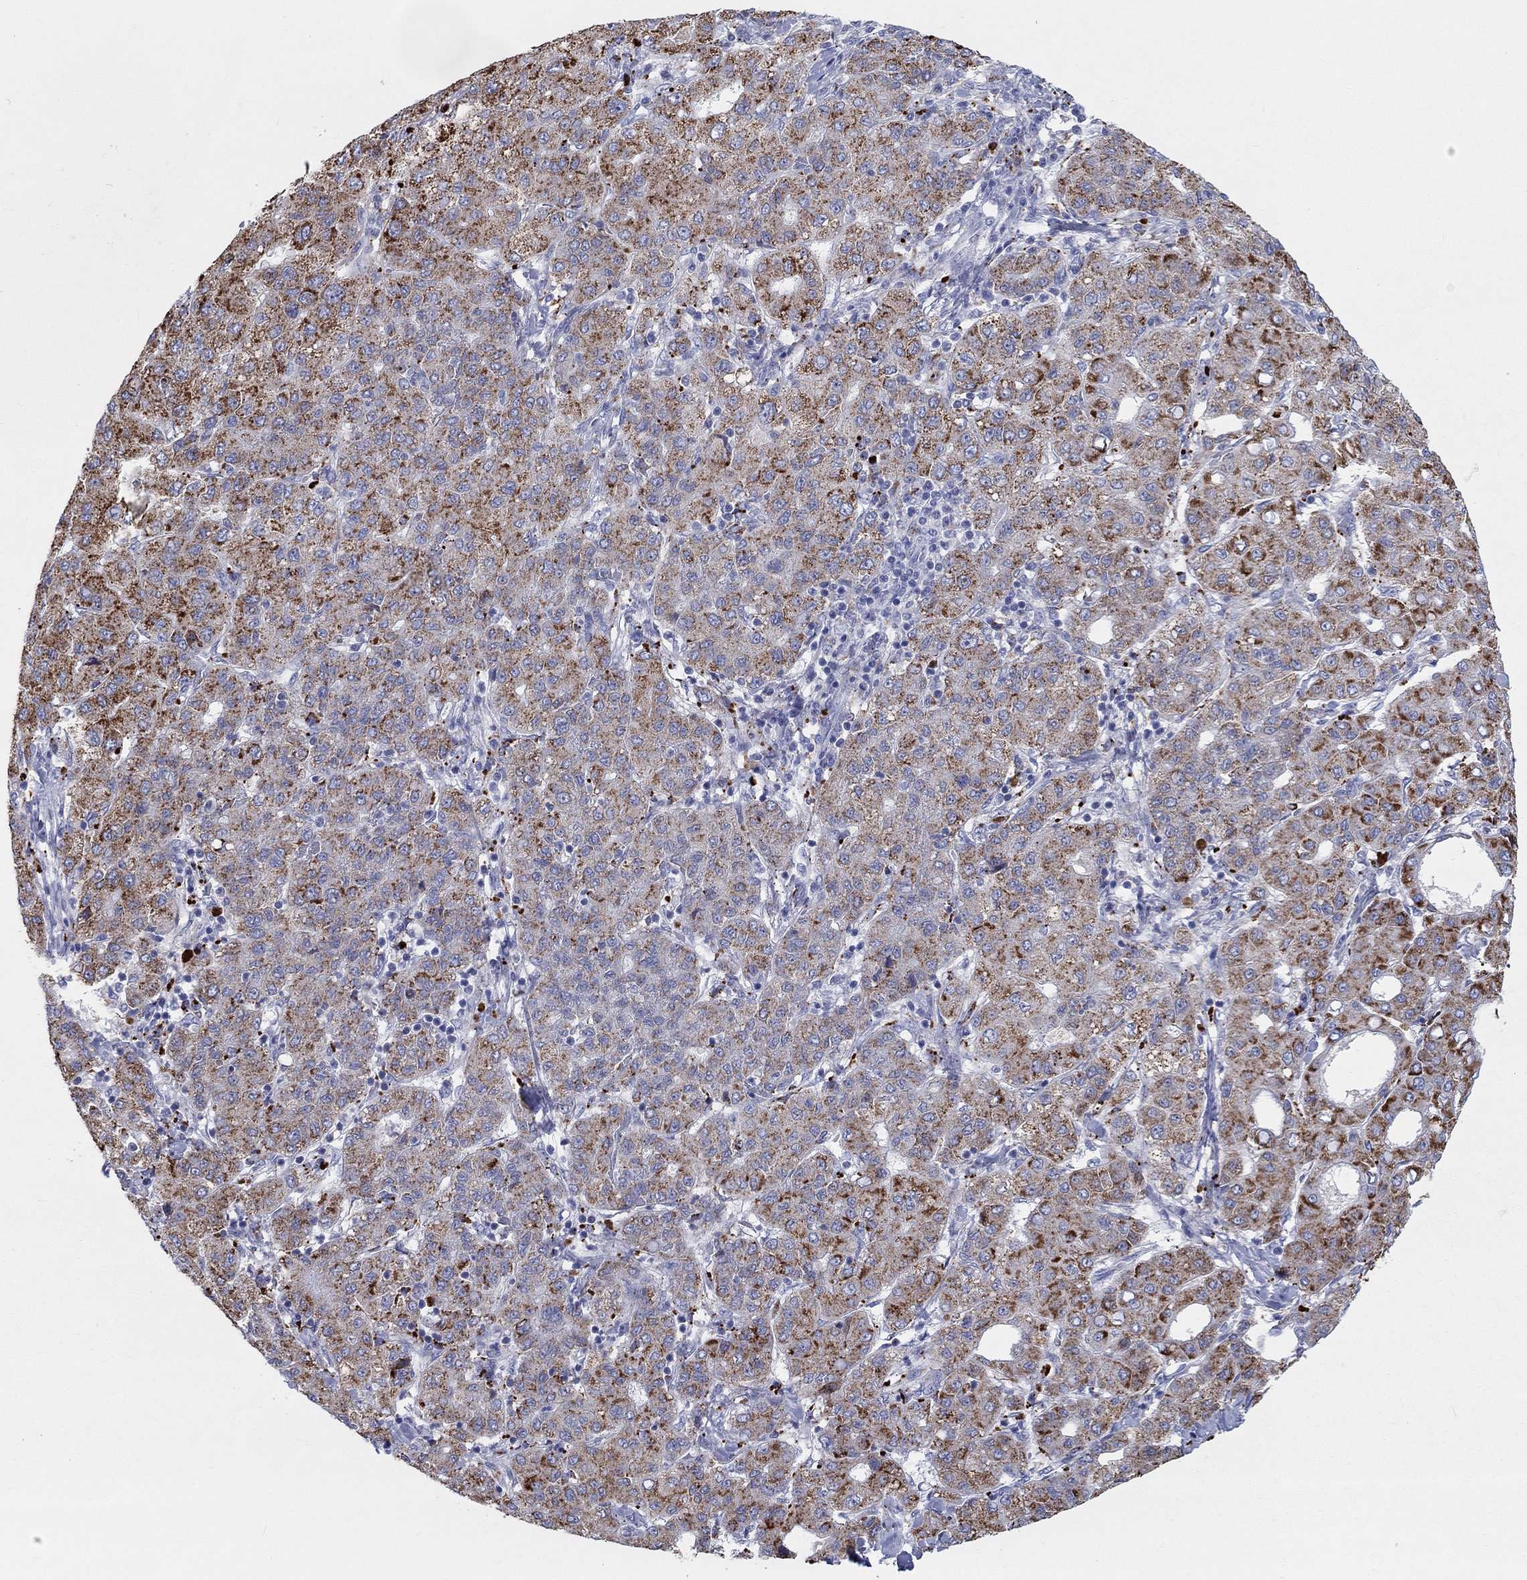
{"staining": {"intensity": "strong", "quantity": ">75%", "location": "cytoplasmic/membranous"}, "tissue": "liver cancer", "cell_type": "Tumor cells", "image_type": "cancer", "snomed": [{"axis": "morphology", "description": "Carcinoma, Hepatocellular, NOS"}, {"axis": "topography", "description": "Liver"}], "caption": "Protein expression analysis of liver cancer demonstrates strong cytoplasmic/membranous positivity in about >75% of tumor cells.", "gene": "BCO2", "patient": {"sex": "male", "age": 65}}